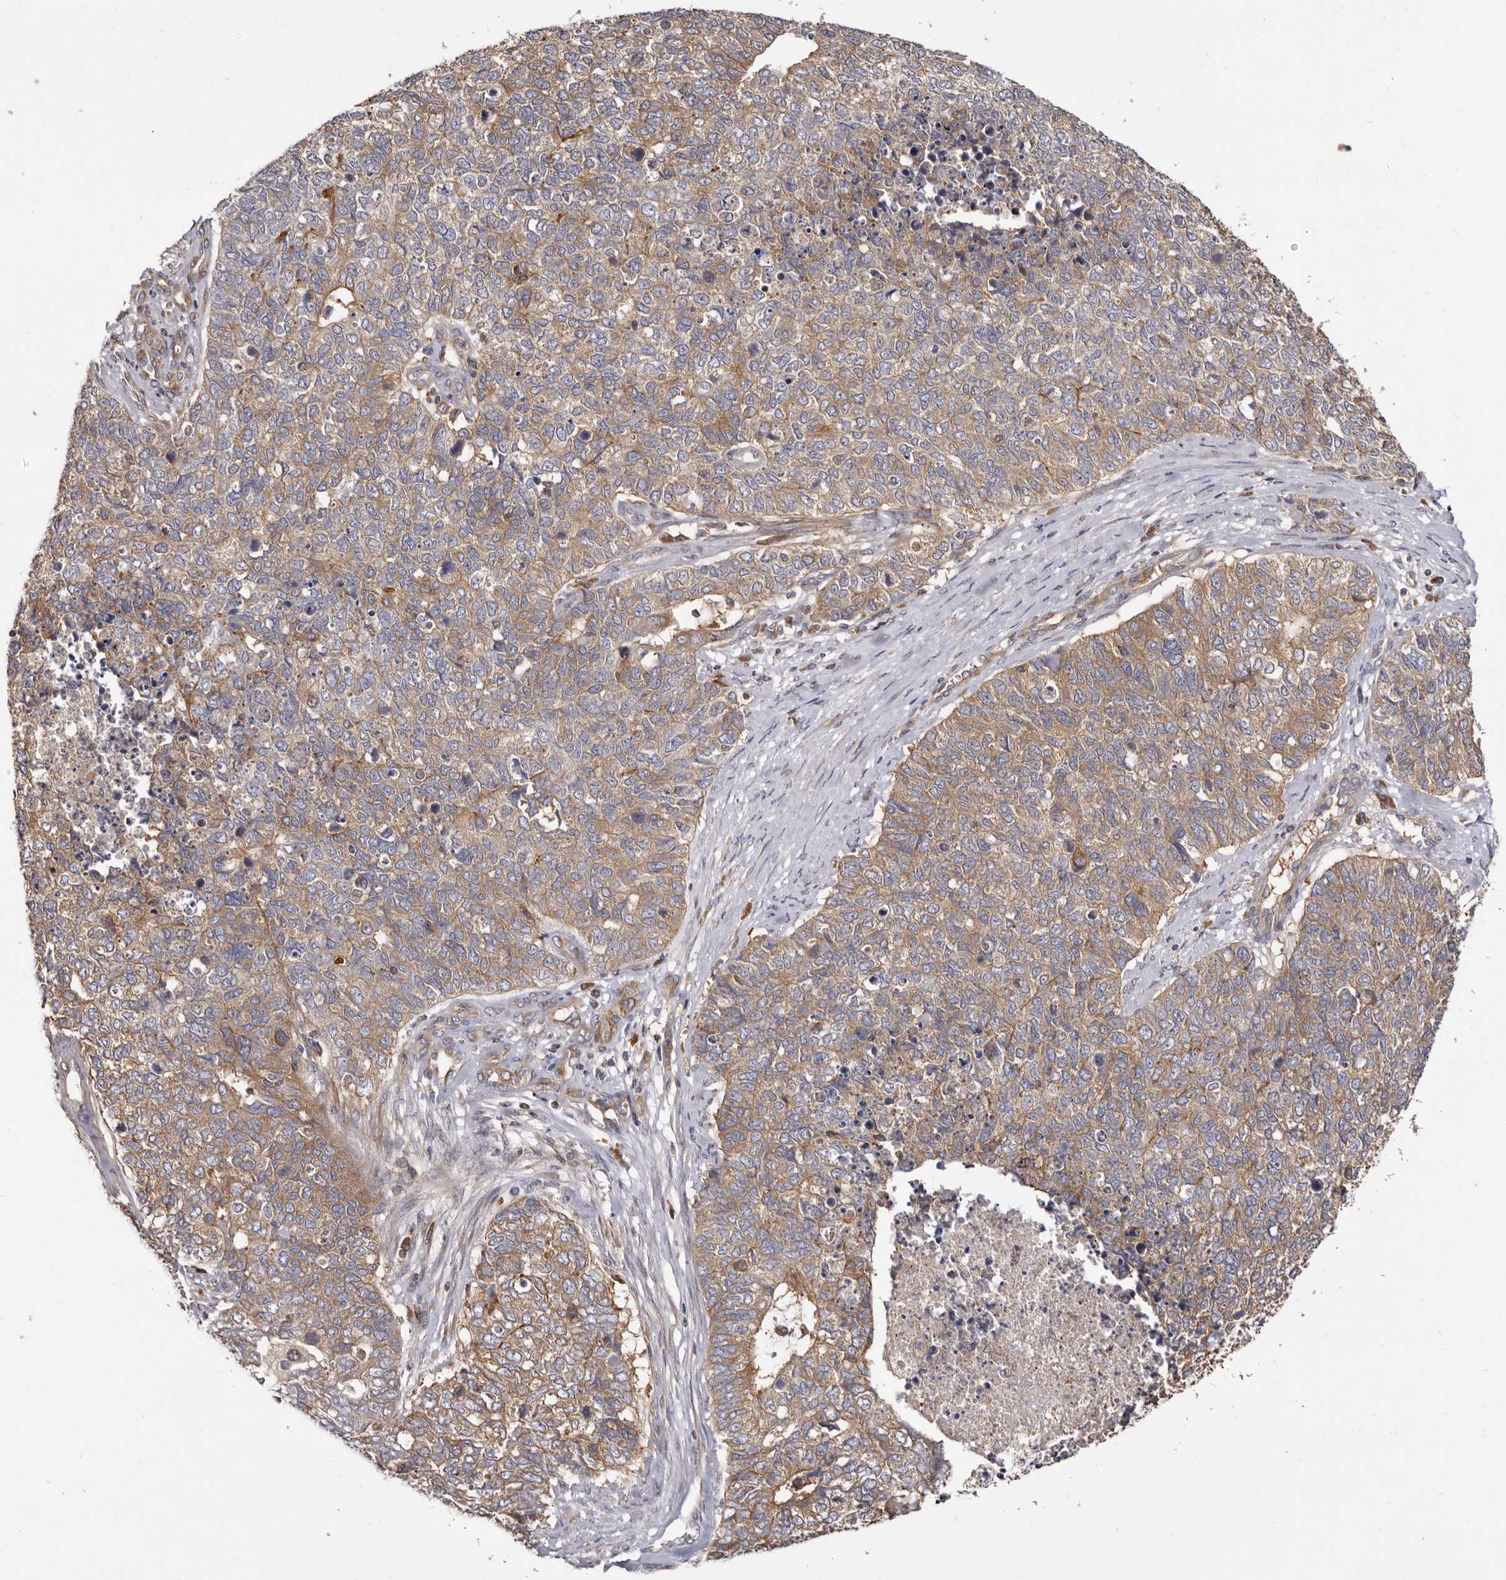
{"staining": {"intensity": "moderate", "quantity": ">75%", "location": "cytoplasmic/membranous"}, "tissue": "cervical cancer", "cell_type": "Tumor cells", "image_type": "cancer", "snomed": [{"axis": "morphology", "description": "Squamous cell carcinoma, NOS"}, {"axis": "topography", "description": "Cervix"}], "caption": "Immunohistochemical staining of squamous cell carcinoma (cervical) exhibits moderate cytoplasmic/membranous protein positivity in about >75% of tumor cells.", "gene": "ADAMTS20", "patient": {"sex": "female", "age": 63}}